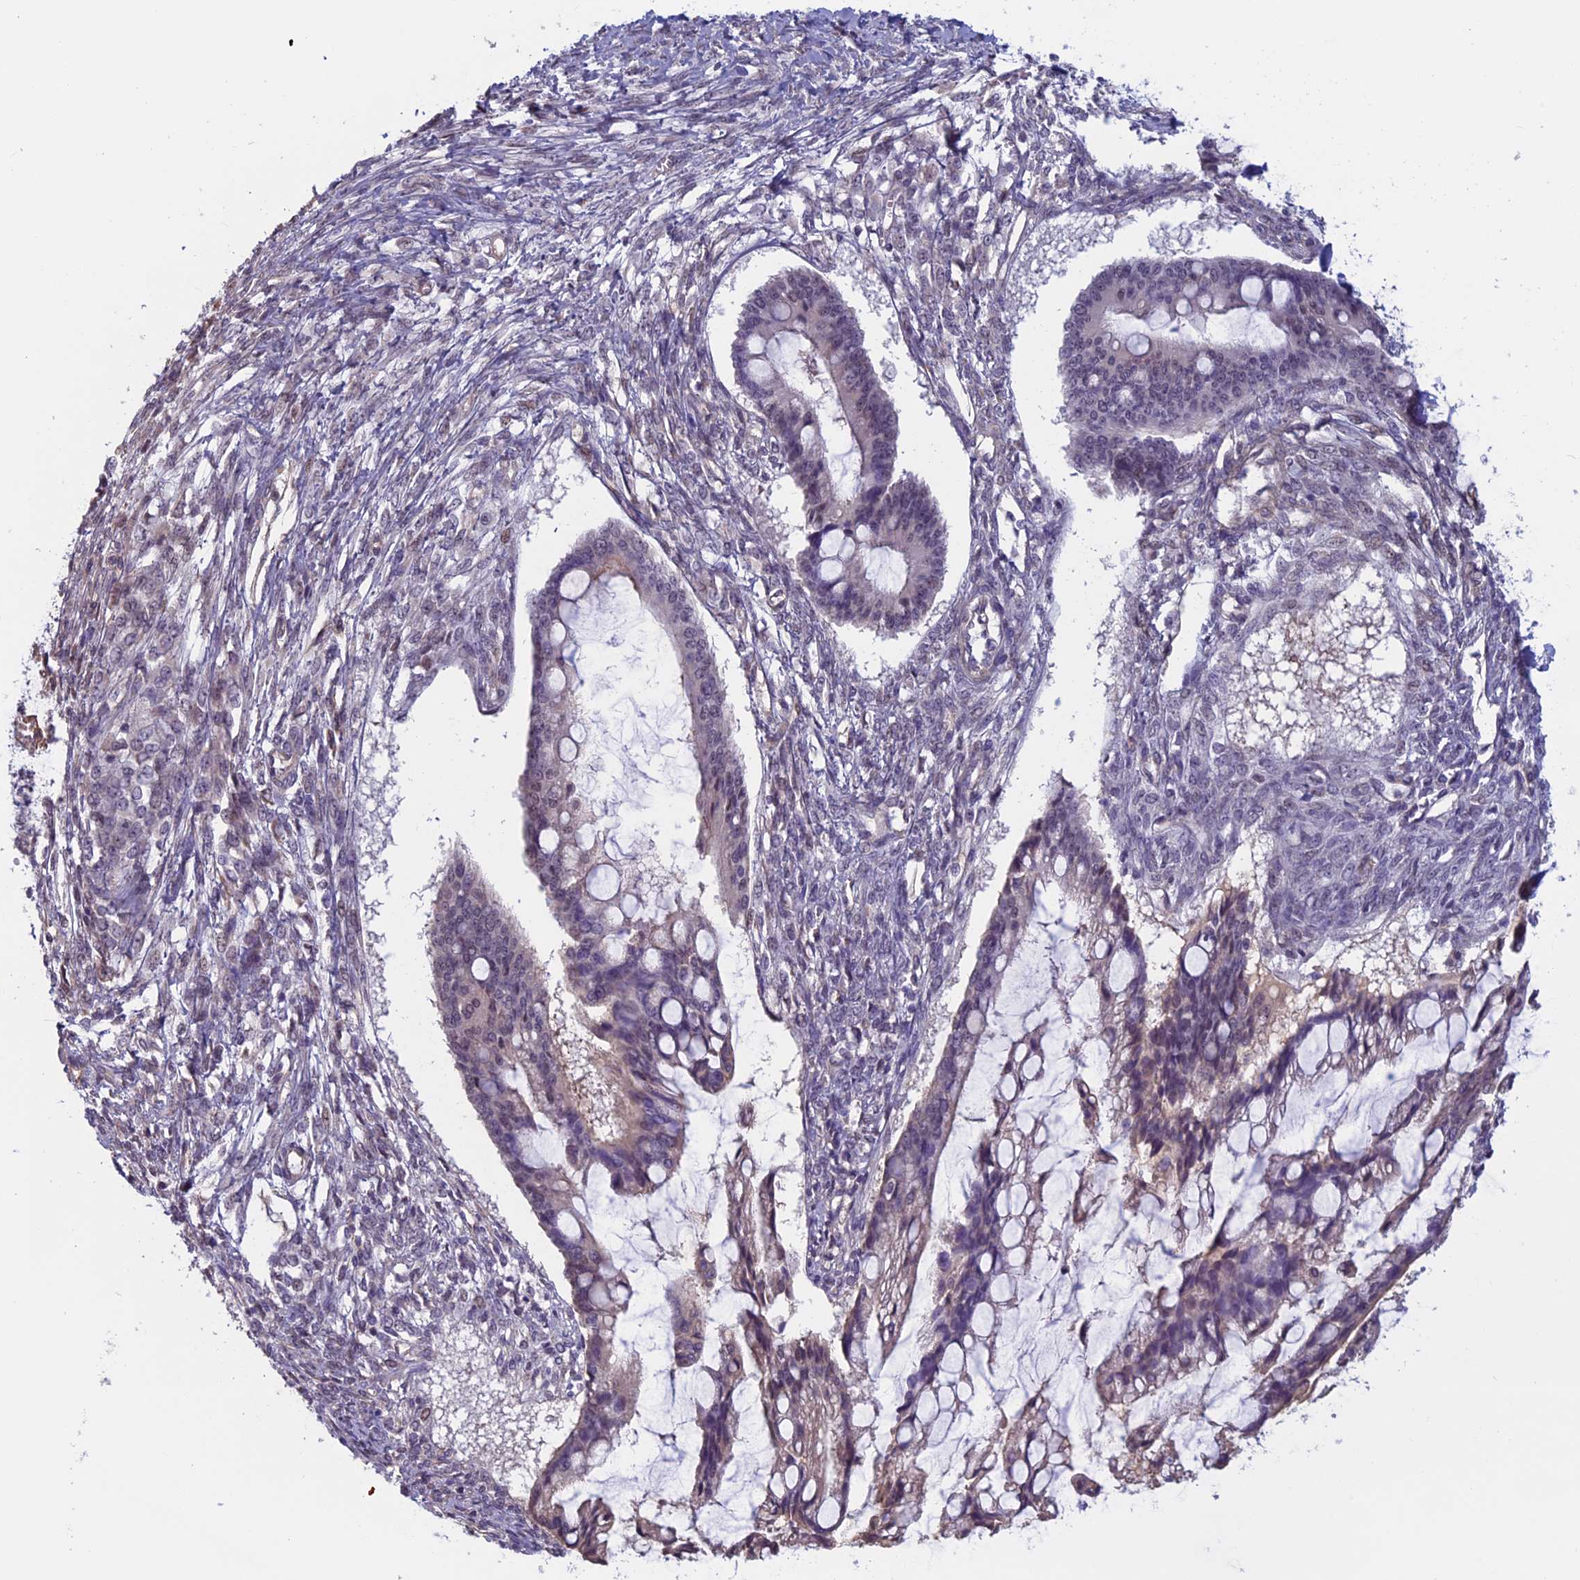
{"staining": {"intensity": "weak", "quantity": "<25%", "location": "cytoplasmic/membranous,nuclear"}, "tissue": "ovarian cancer", "cell_type": "Tumor cells", "image_type": "cancer", "snomed": [{"axis": "morphology", "description": "Cystadenocarcinoma, mucinous, NOS"}, {"axis": "topography", "description": "Ovary"}], "caption": "Immunohistochemistry (IHC) of ovarian mucinous cystadenocarcinoma shows no positivity in tumor cells. (Stains: DAB IHC with hematoxylin counter stain, Microscopy: brightfield microscopy at high magnification).", "gene": "SLC1A6", "patient": {"sex": "female", "age": 73}}